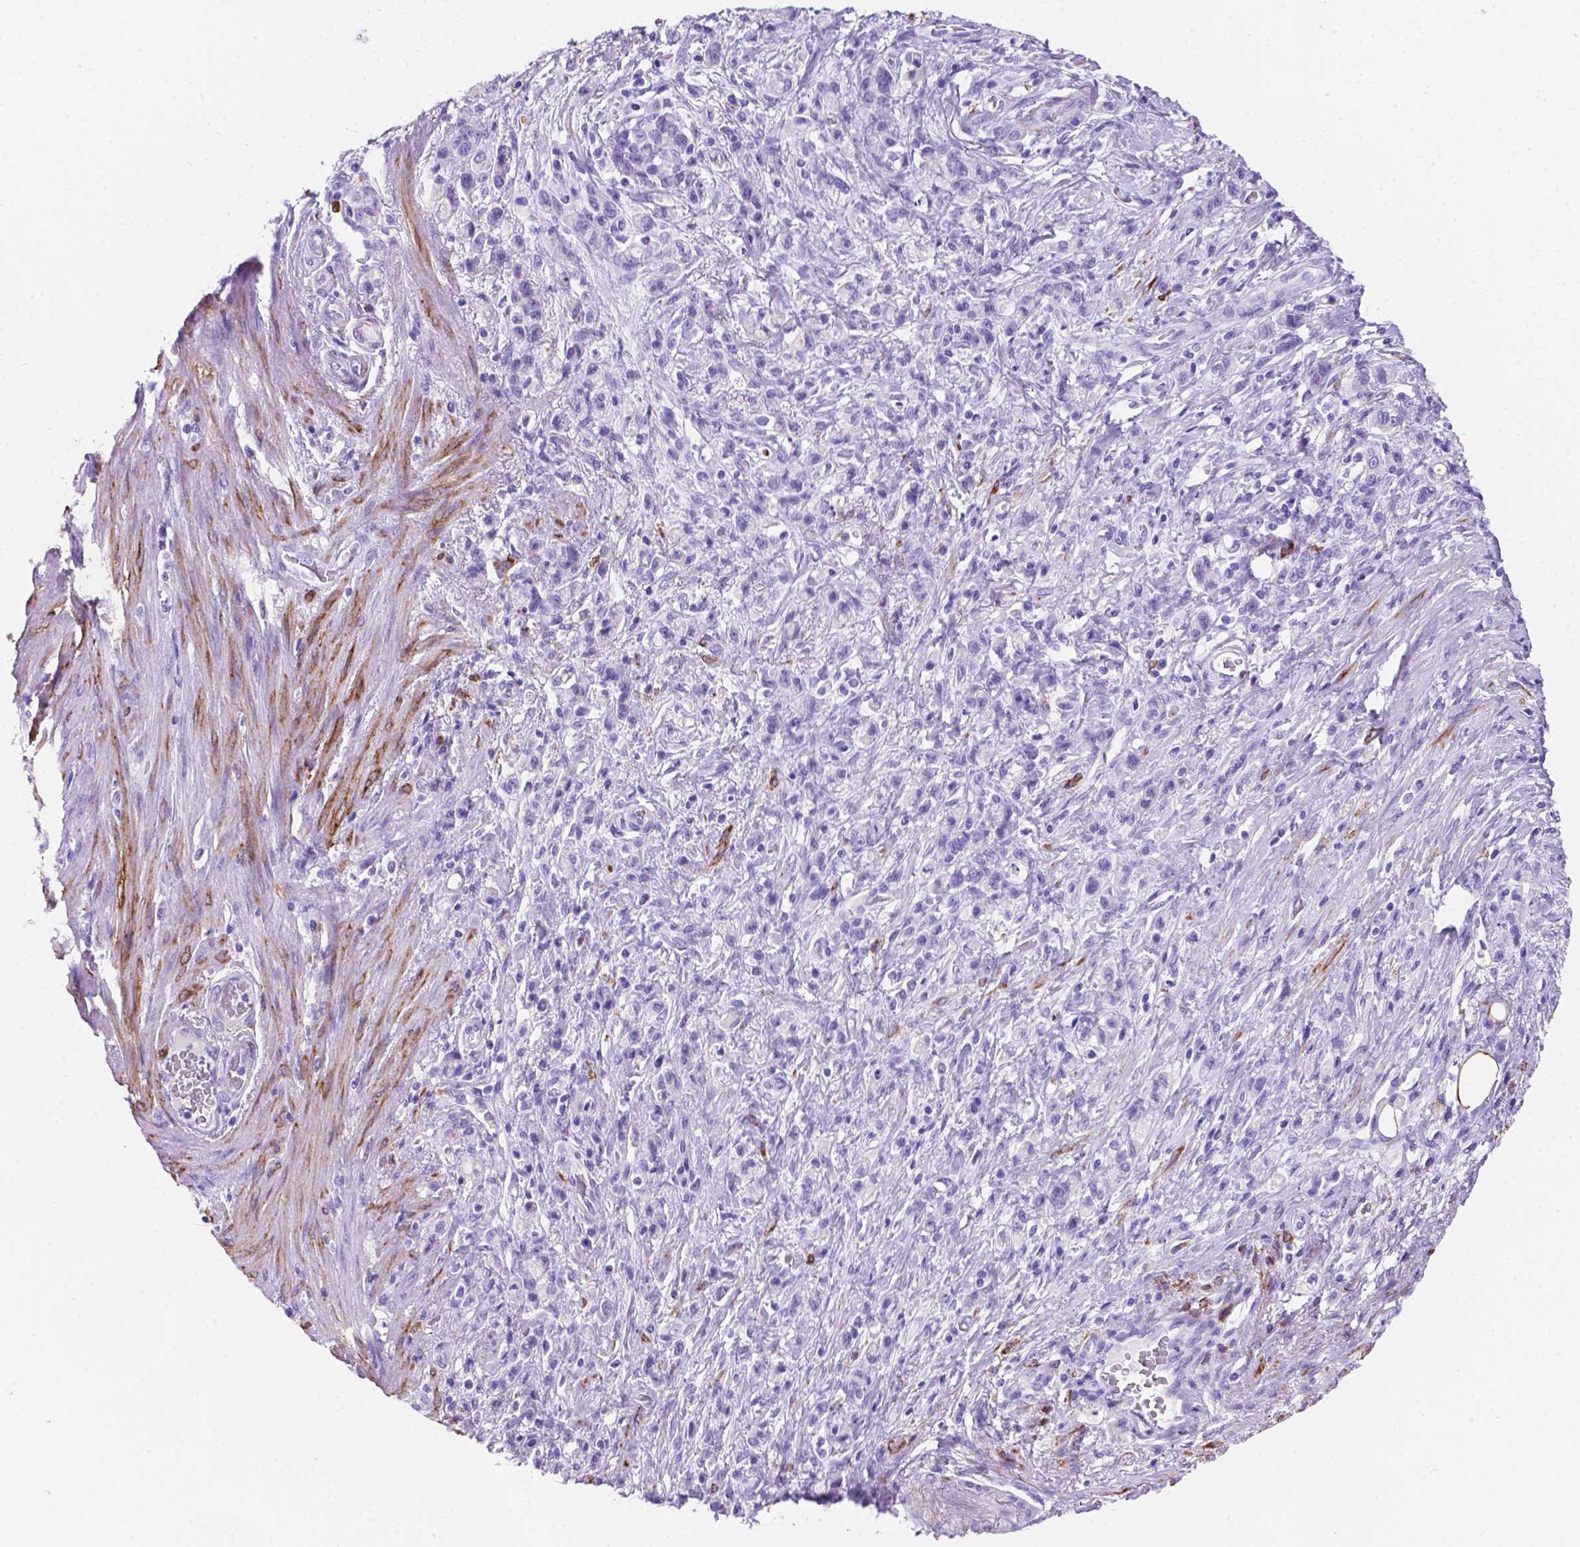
{"staining": {"intensity": "negative", "quantity": "none", "location": "none"}, "tissue": "stomach cancer", "cell_type": "Tumor cells", "image_type": "cancer", "snomed": [{"axis": "morphology", "description": "Adenocarcinoma, NOS"}, {"axis": "topography", "description": "Stomach"}], "caption": "DAB (3,3'-diaminobenzidine) immunohistochemical staining of stomach cancer (adenocarcinoma) exhibits no significant staining in tumor cells.", "gene": "MACF1", "patient": {"sex": "male", "age": 77}}